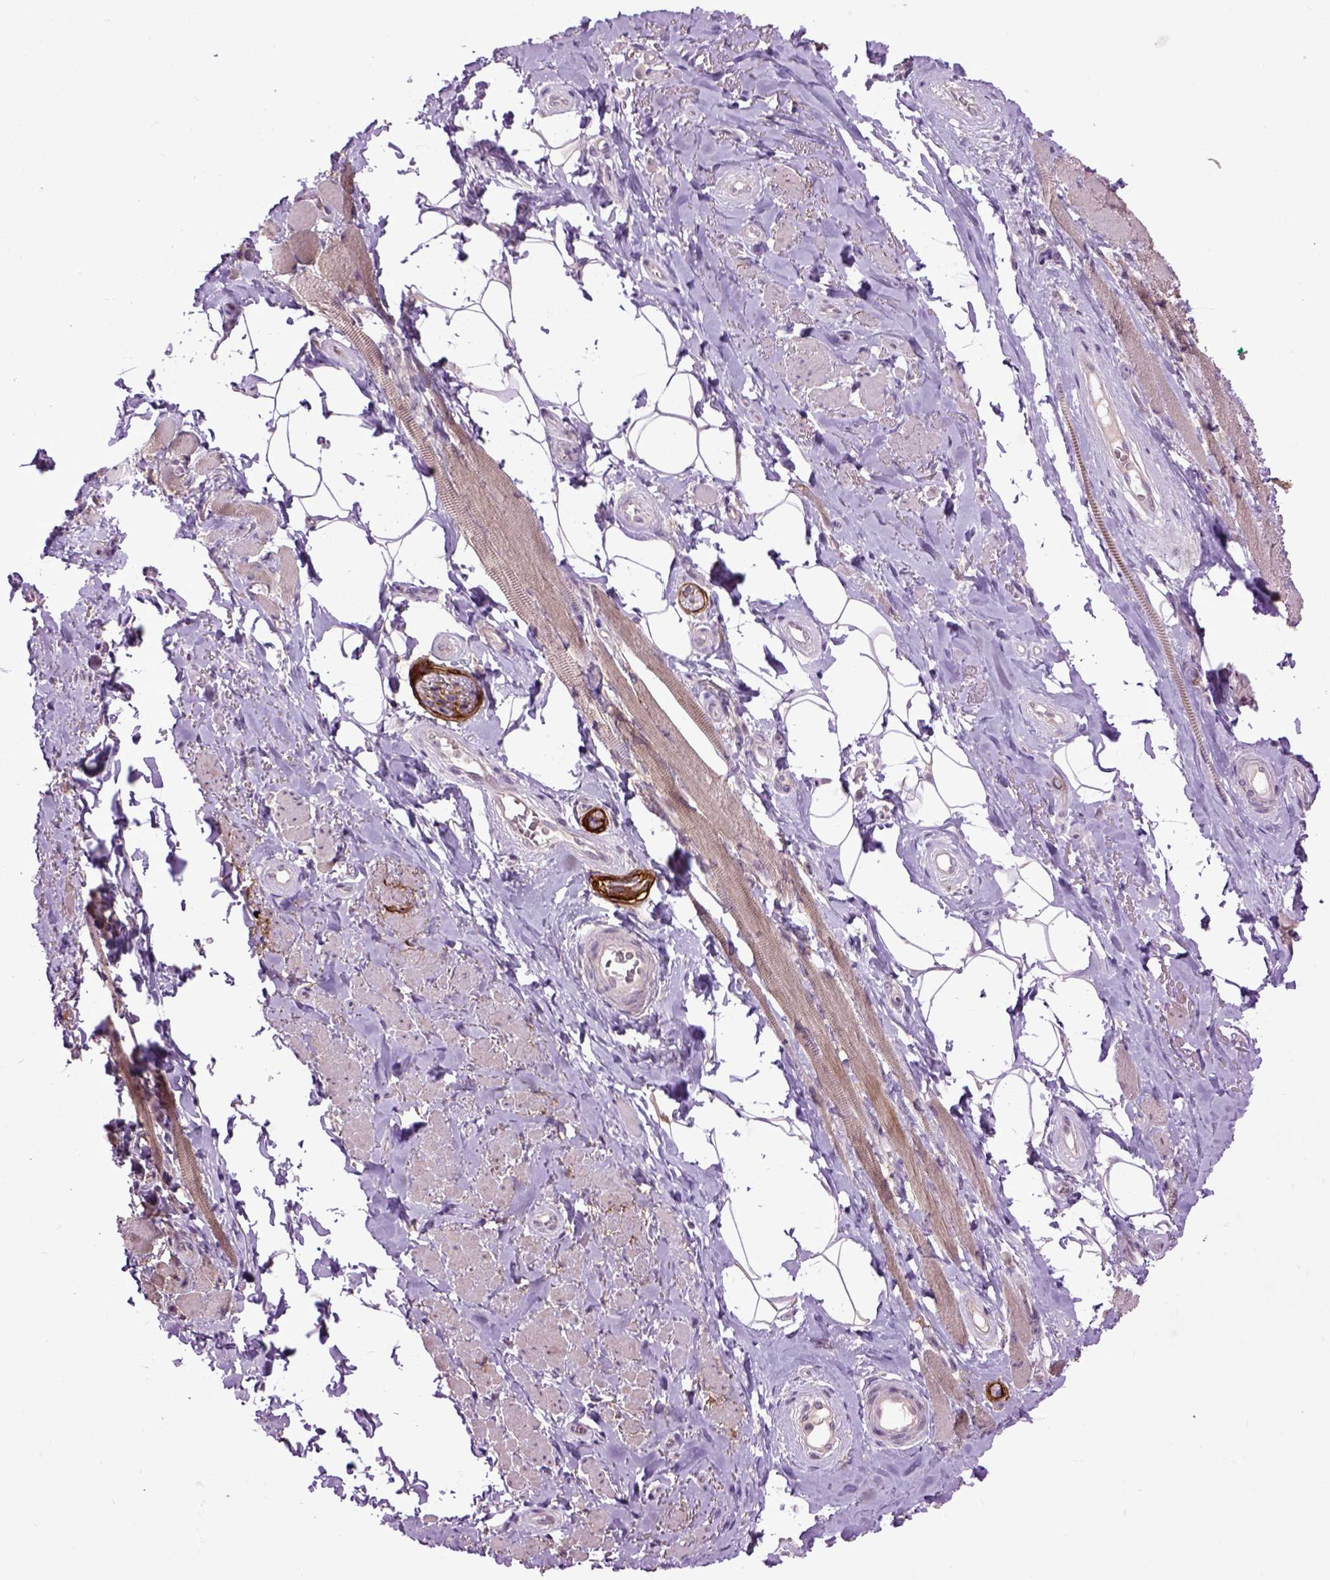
{"staining": {"intensity": "negative", "quantity": "none", "location": "none"}, "tissue": "adipose tissue", "cell_type": "Adipocytes", "image_type": "normal", "snomed": [{"axis": "morphology", "description": "Normal tissue, NOS"}, {"axis": "topography", "description": "Anal"}, {"axis": "topography", "description": "Peripheral nerve tissue"}], "caption": "This is a photomicrograph of immunohistochemistry staining of benign adipose tissue, which shows no staining in adipocytes.", "gene": "EMILIN3", "patient": {"sex": "male", "age": 53}}